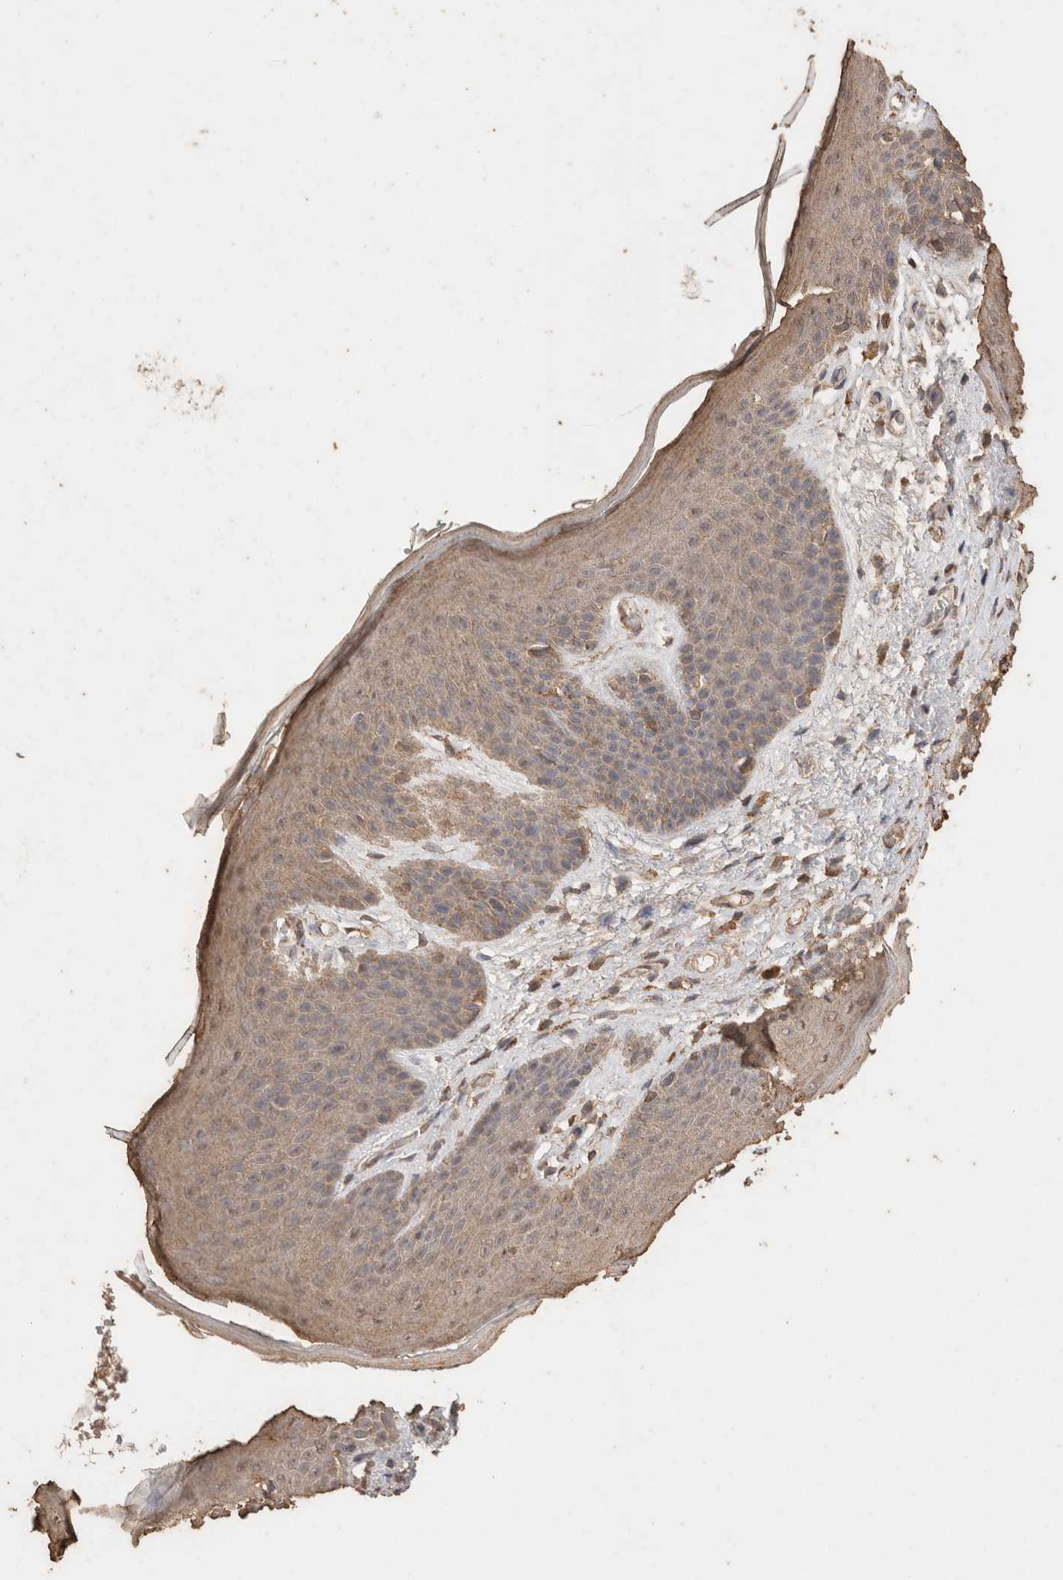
{"staining": {"intensity": "weak", "quantity": "25%-75%", "location": "cytoplasmic/membranous"}, "tissue": "skin", "cell_type": "Epidermal cells", "image_type": "normal", "snomed": [{"axis": "morphology", "description": "Normal tissue, NOS"}, {"axis": "topography", "description": "Anal"}], "caption": "This is an image of immunohistochemistry staining of benign skin, which shows weak staining in the cytoplasmic/membranous of epidermal cells.", "gene": "CX3CL1", "patient": {"sex": "male", "age": 74}}